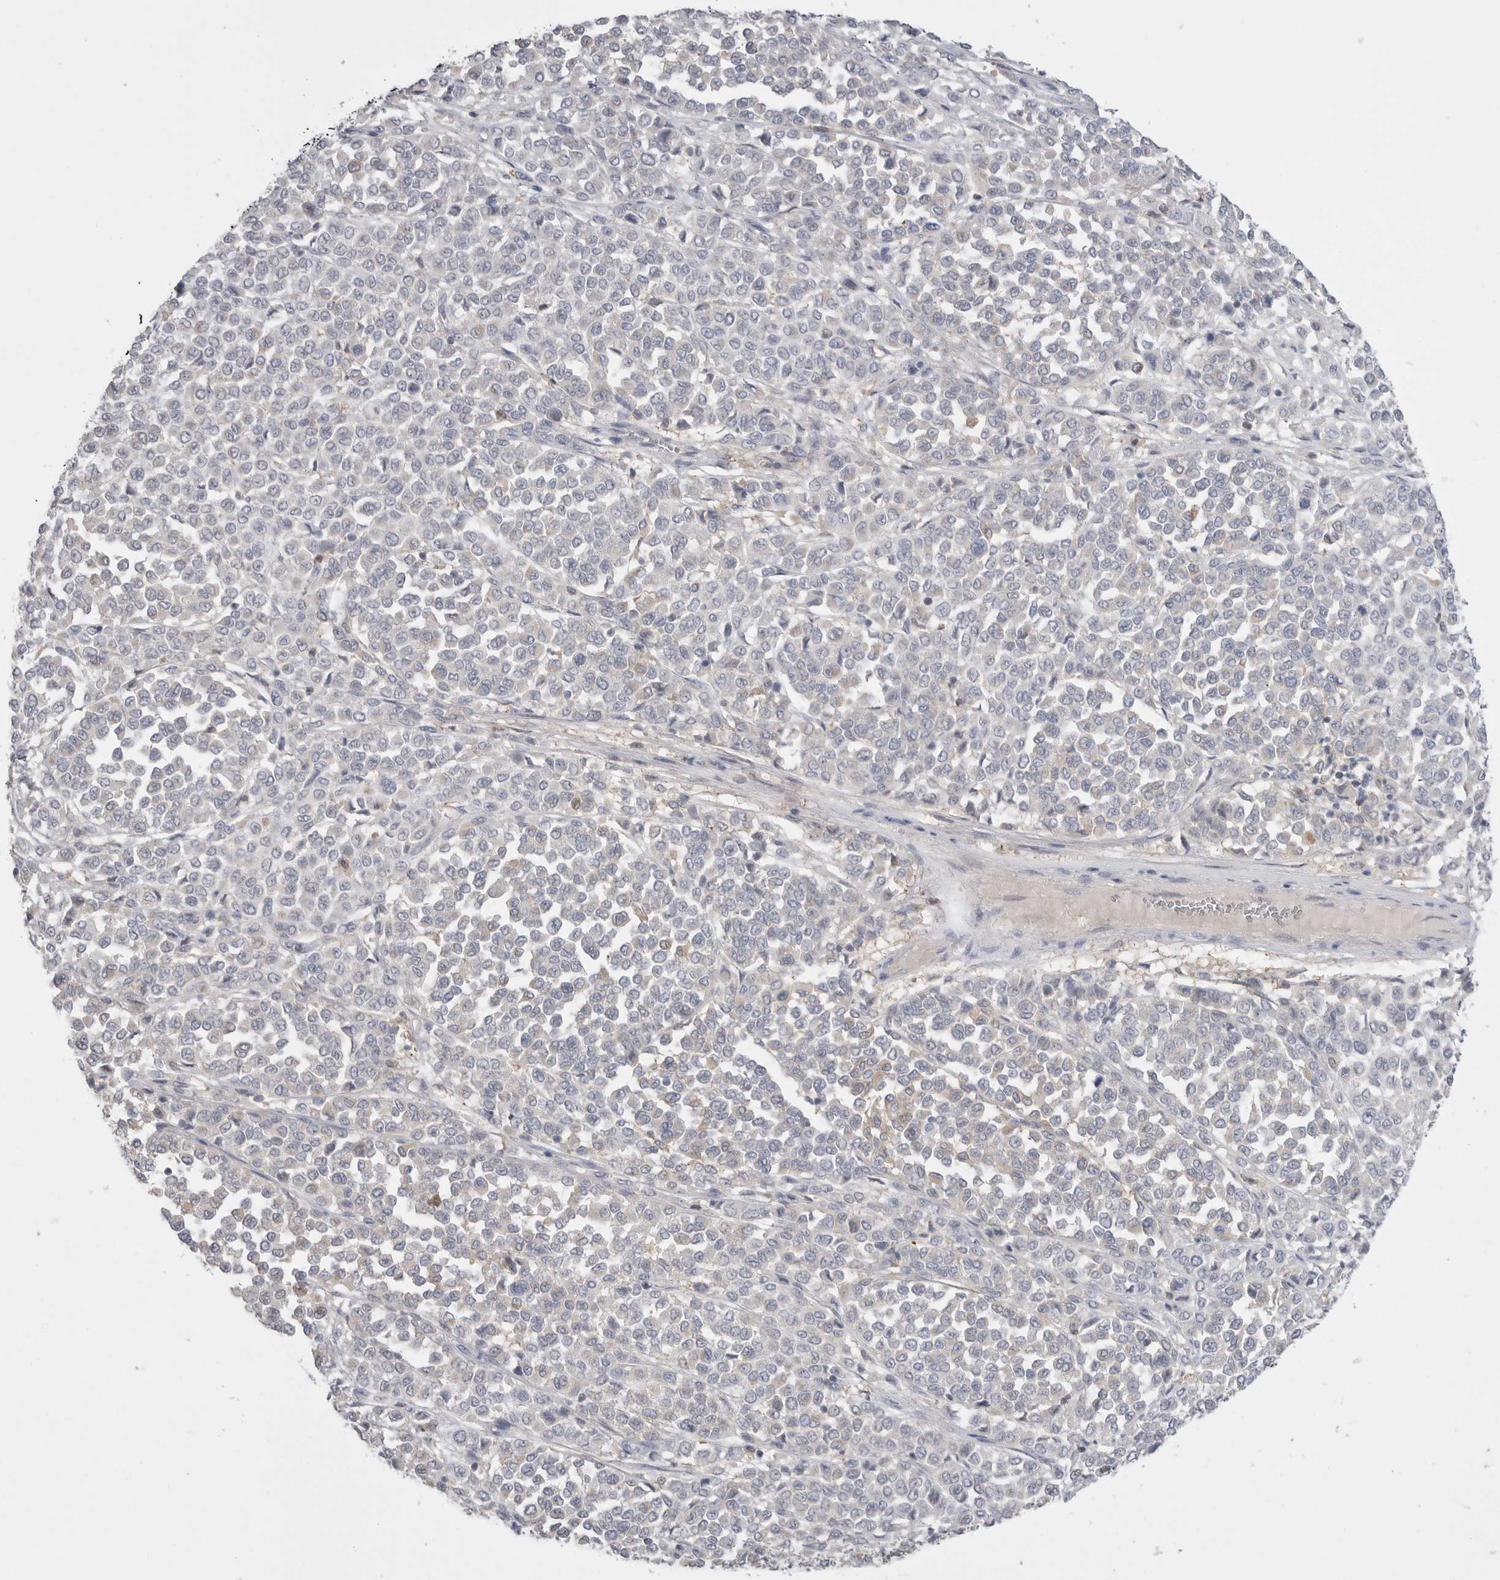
{"staining": {"intensity": "negative", "quantity": "none", "location": "none"}, "tissue": "melanoma", "cell_type": "Tumor cells", "image_type": "cancer", "snomed": [{"axis": "morphology", "description": "Malignant melanoma, Metastatic site"}, {"axis": "topography", "description": "Pancreas"}], "caption": "DAB (3,3'-diaminobenzidine) immunohistochemical staining of melanoma exhibits no significant staining in tumor cells. Brightfield microscopy of immunohistochemistry stained with DAB (brown) and hematoxylin (blue), captured at high magnification.", "gene": "KYAT3", "patient": {"sex": "female", "age": 30}}